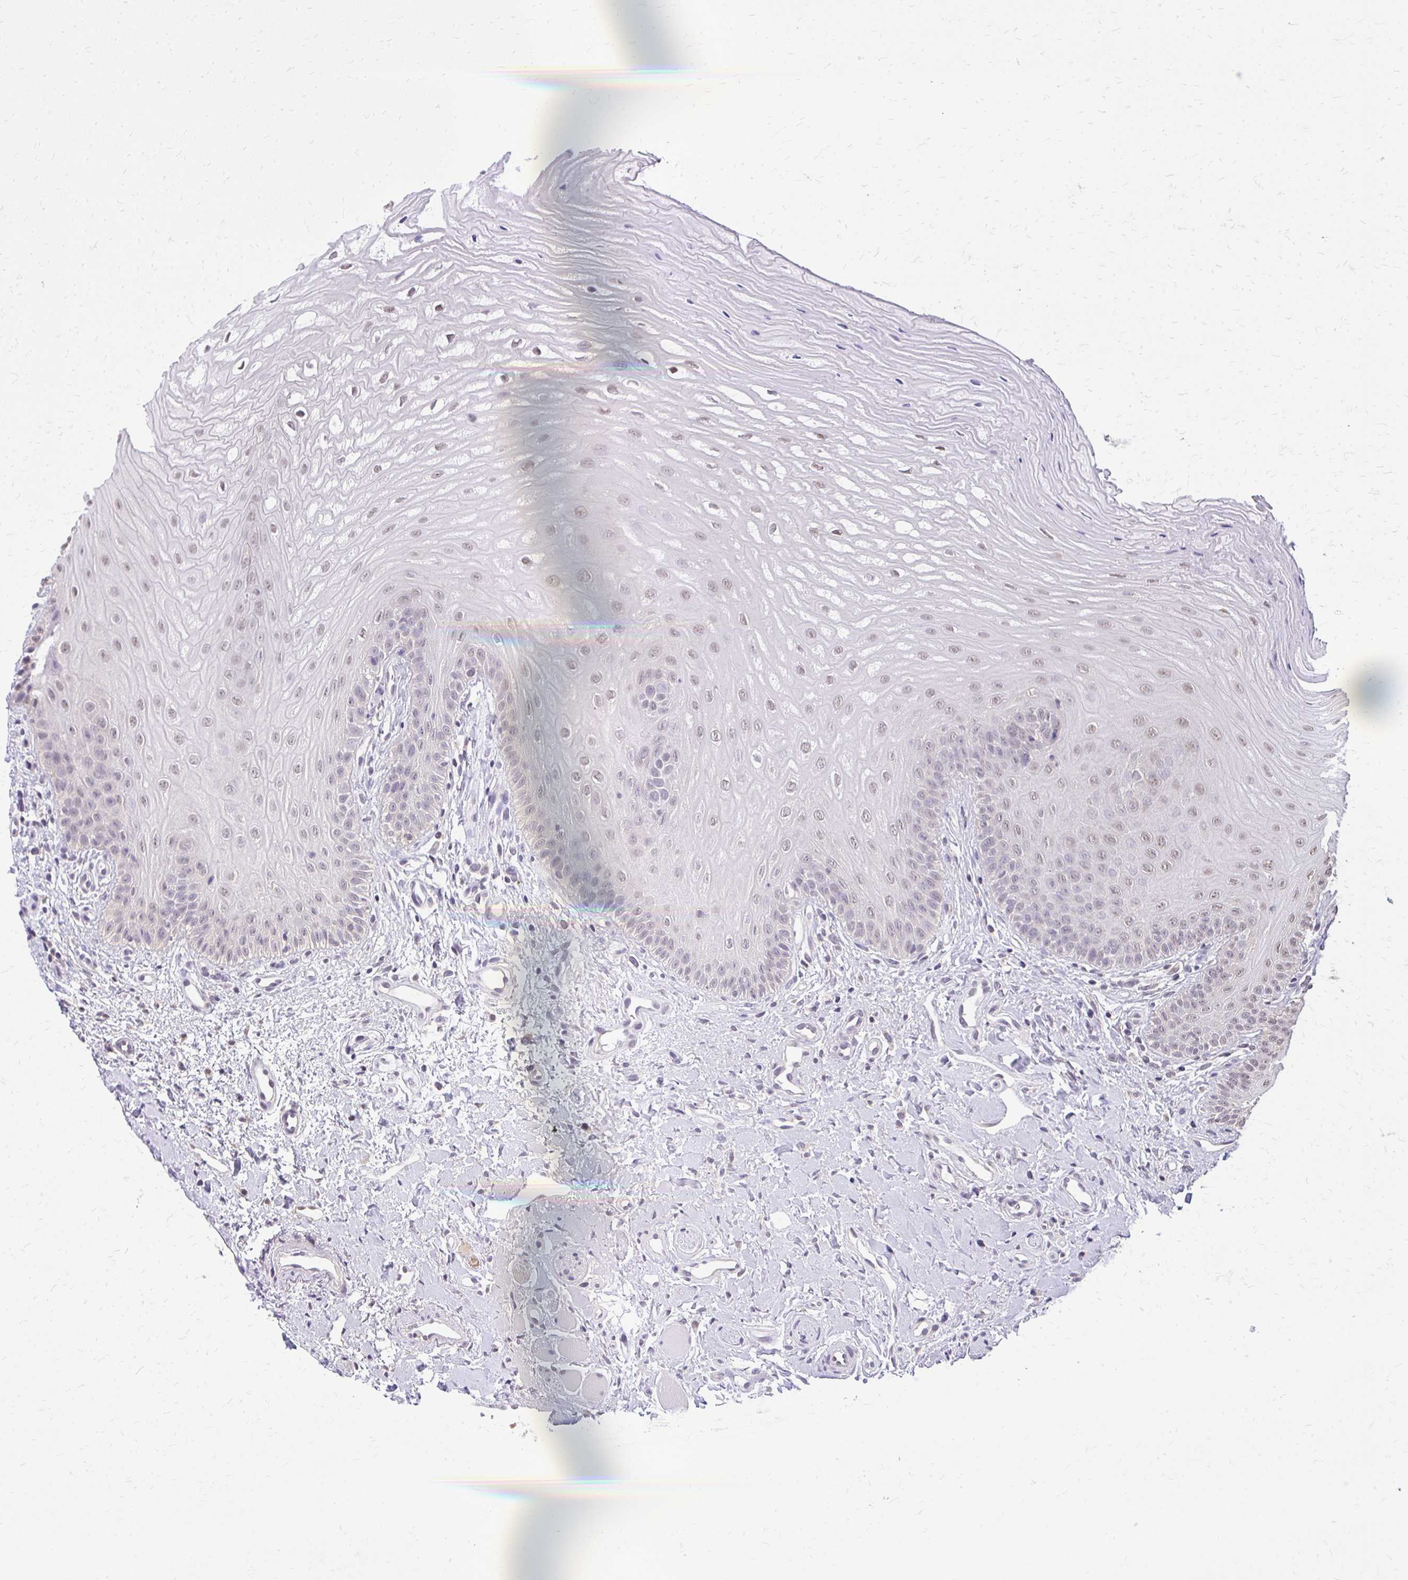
{"staining": {"intensity": "weak", "quantity": "25%-75%", "location": "nuclear"}, "tissue": "oral mucosa", "cell_type": "Squamous epithelial cells", "image_type": "normal", "snomed": [{"axis": "morphology", "description": "Normal tissue, NOS"}, {"axis": "topography", "description": "Oral tissue"}], "caption": "The image exhibits immunohistochemical staining of benign oral mucosa. There is weak nuclear staining is present in about 25%-75% of squamous epithelial cells. (DAB (3,3'-diaminobenzidine) IHC with brightfield microscopy, high magnification).", "gene": "AKAP5", "patient": {"sex": "female", "age": 73}}